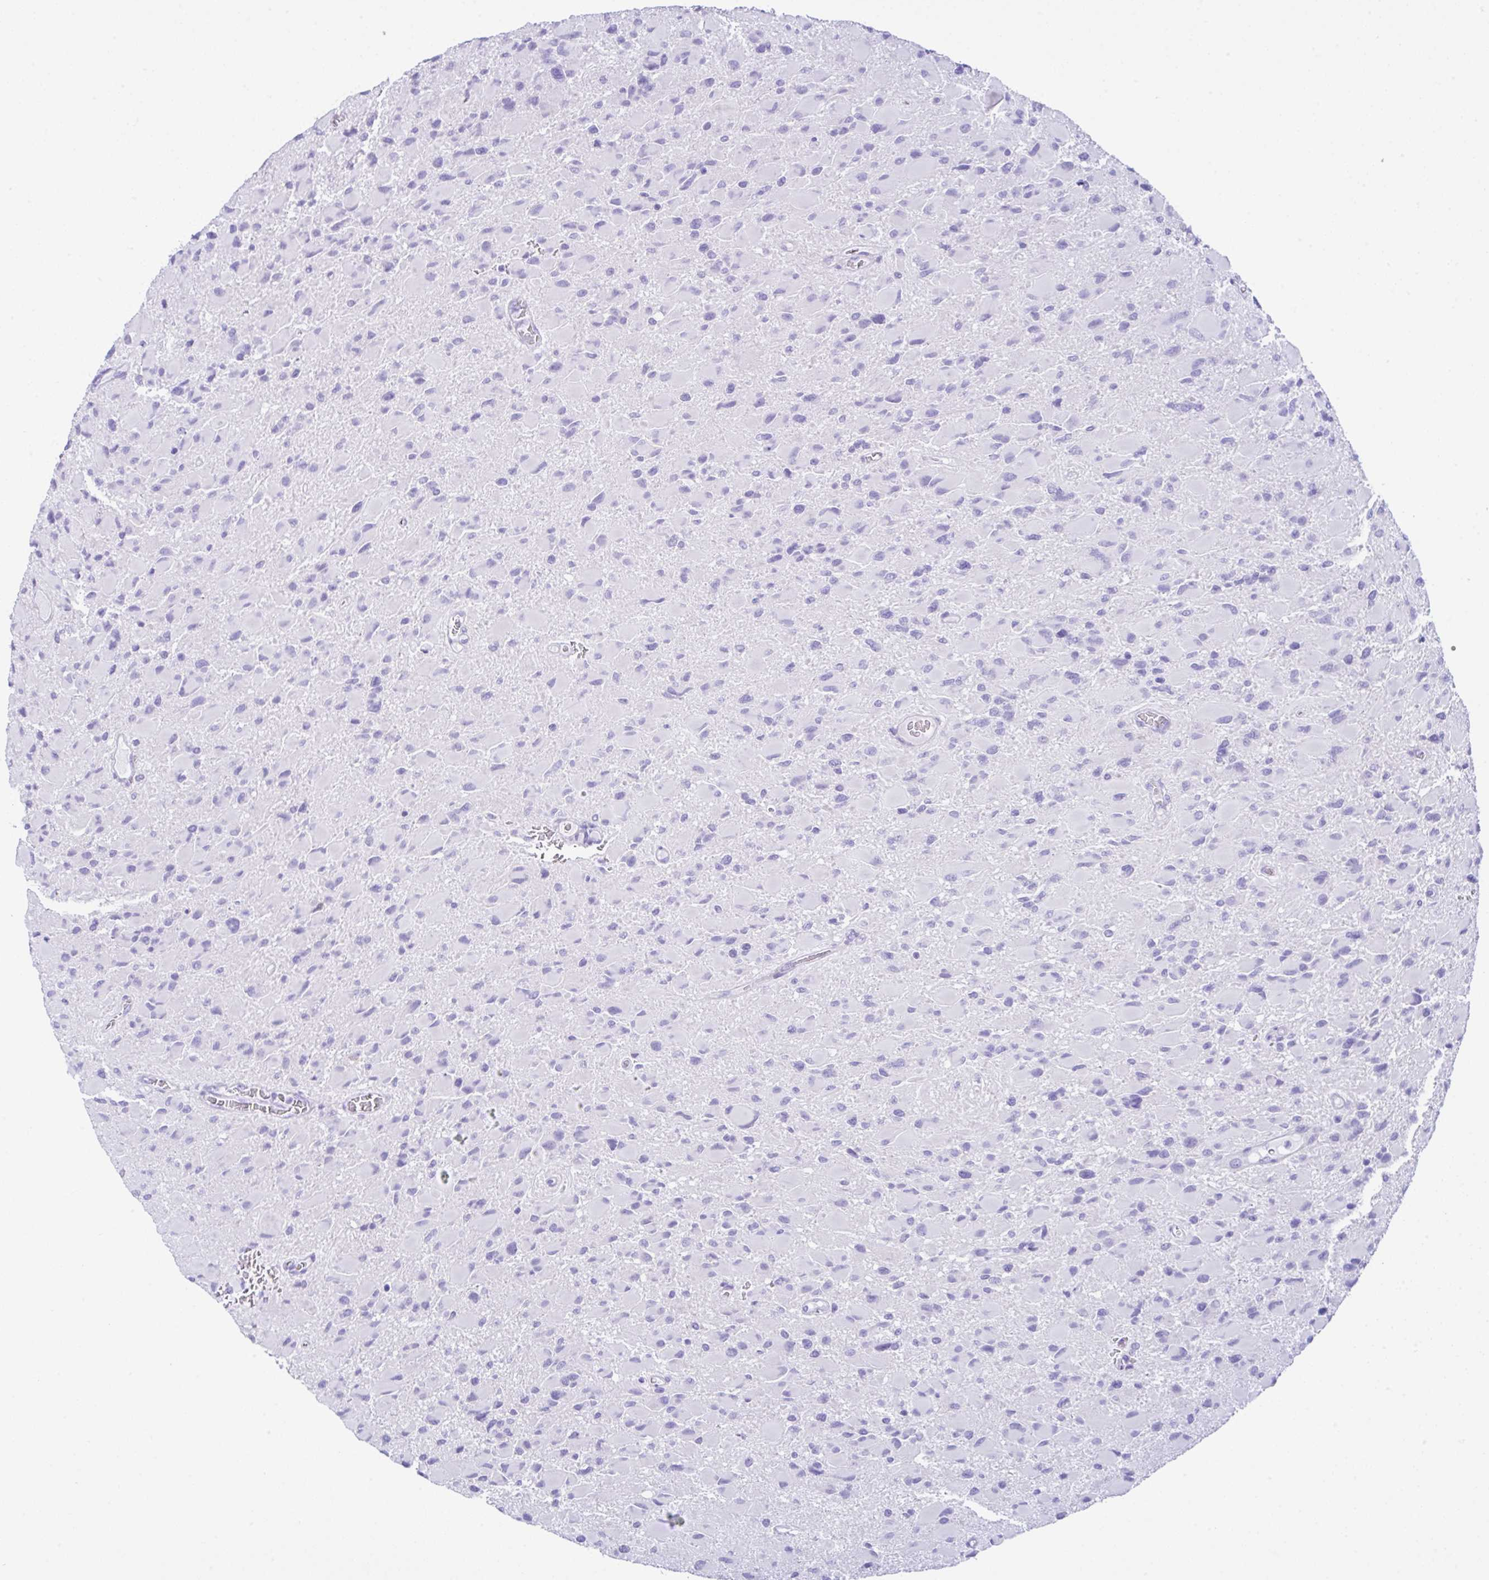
{"staining": {"intensity": "negative", "quantity": "none", "location": "none"}, "tissue": "glioma", "cell_type": "Tumor cells", "image_type": "cancer", "snomed": [{"axis": "morphology", "description": "Glioma, malignant, High grade"}, {"axis": "topography", "description": "Cerebral cortex"}], "caption": "Photomicrograph shows no protein staining in tumor cells of glioma tissue.", "gene": "RRM2", "patient": {"sex": "female", "age": 36}}